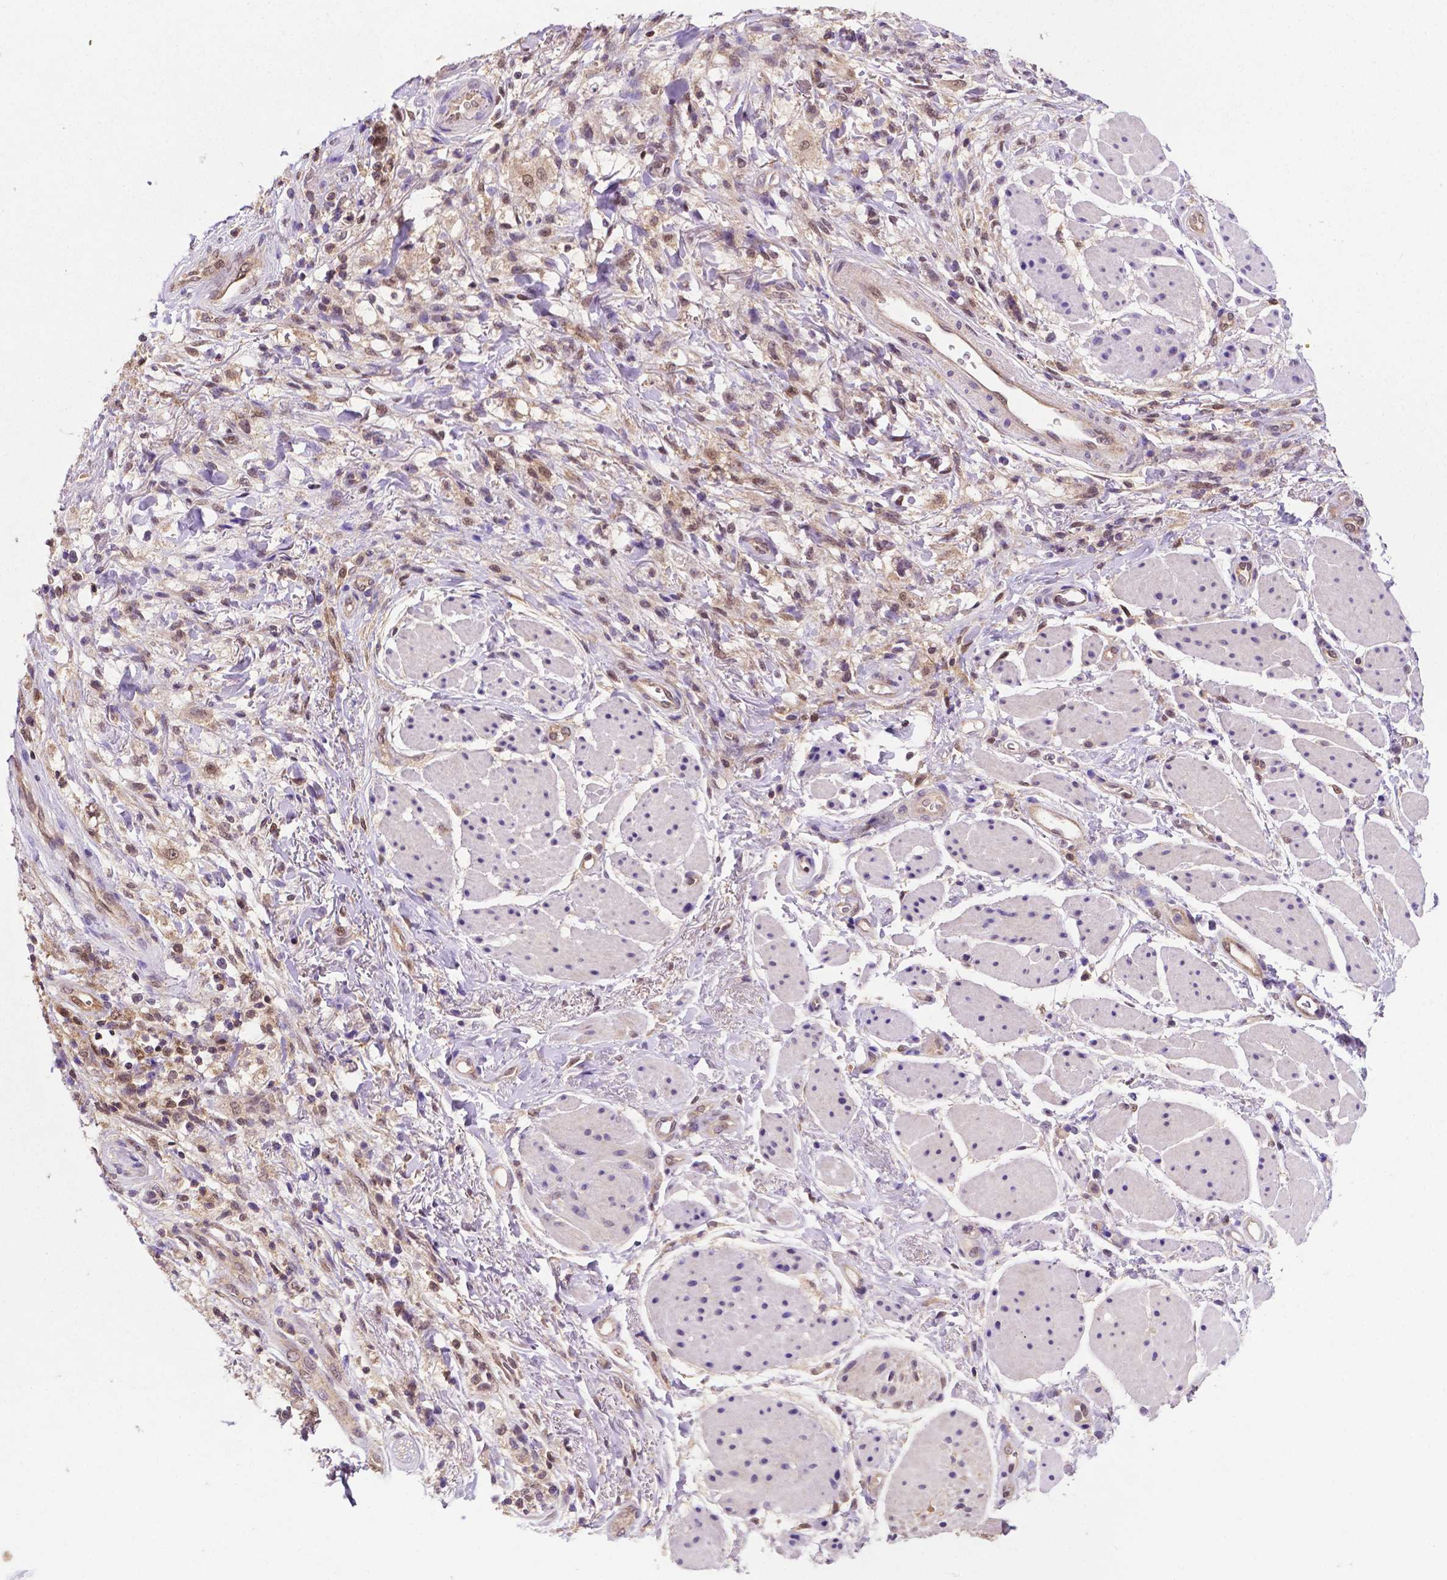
{"staining": {"intensity": "weak", "quantity": "25%-75%", "location": "cytoplasmic/membranous,nuclear"}, "tissue": "stomach cancer", "cell_type": "Tumor cells", "image_type": "cancer", "snomed": [{"axis": "morphology", "description": "Adenocarcinoma, NOS"}, {"axis": "topography", "description": "Stomach"}], "caption": "A low amount of weak cytoplasmic/membranous and nuclear positivity is seen in approximately 25%-75% of tumor cells in stomach adenocarcinoma tissue.", "gene": "UBE2L6", "patient": {"sex": "female", "age": 60}}